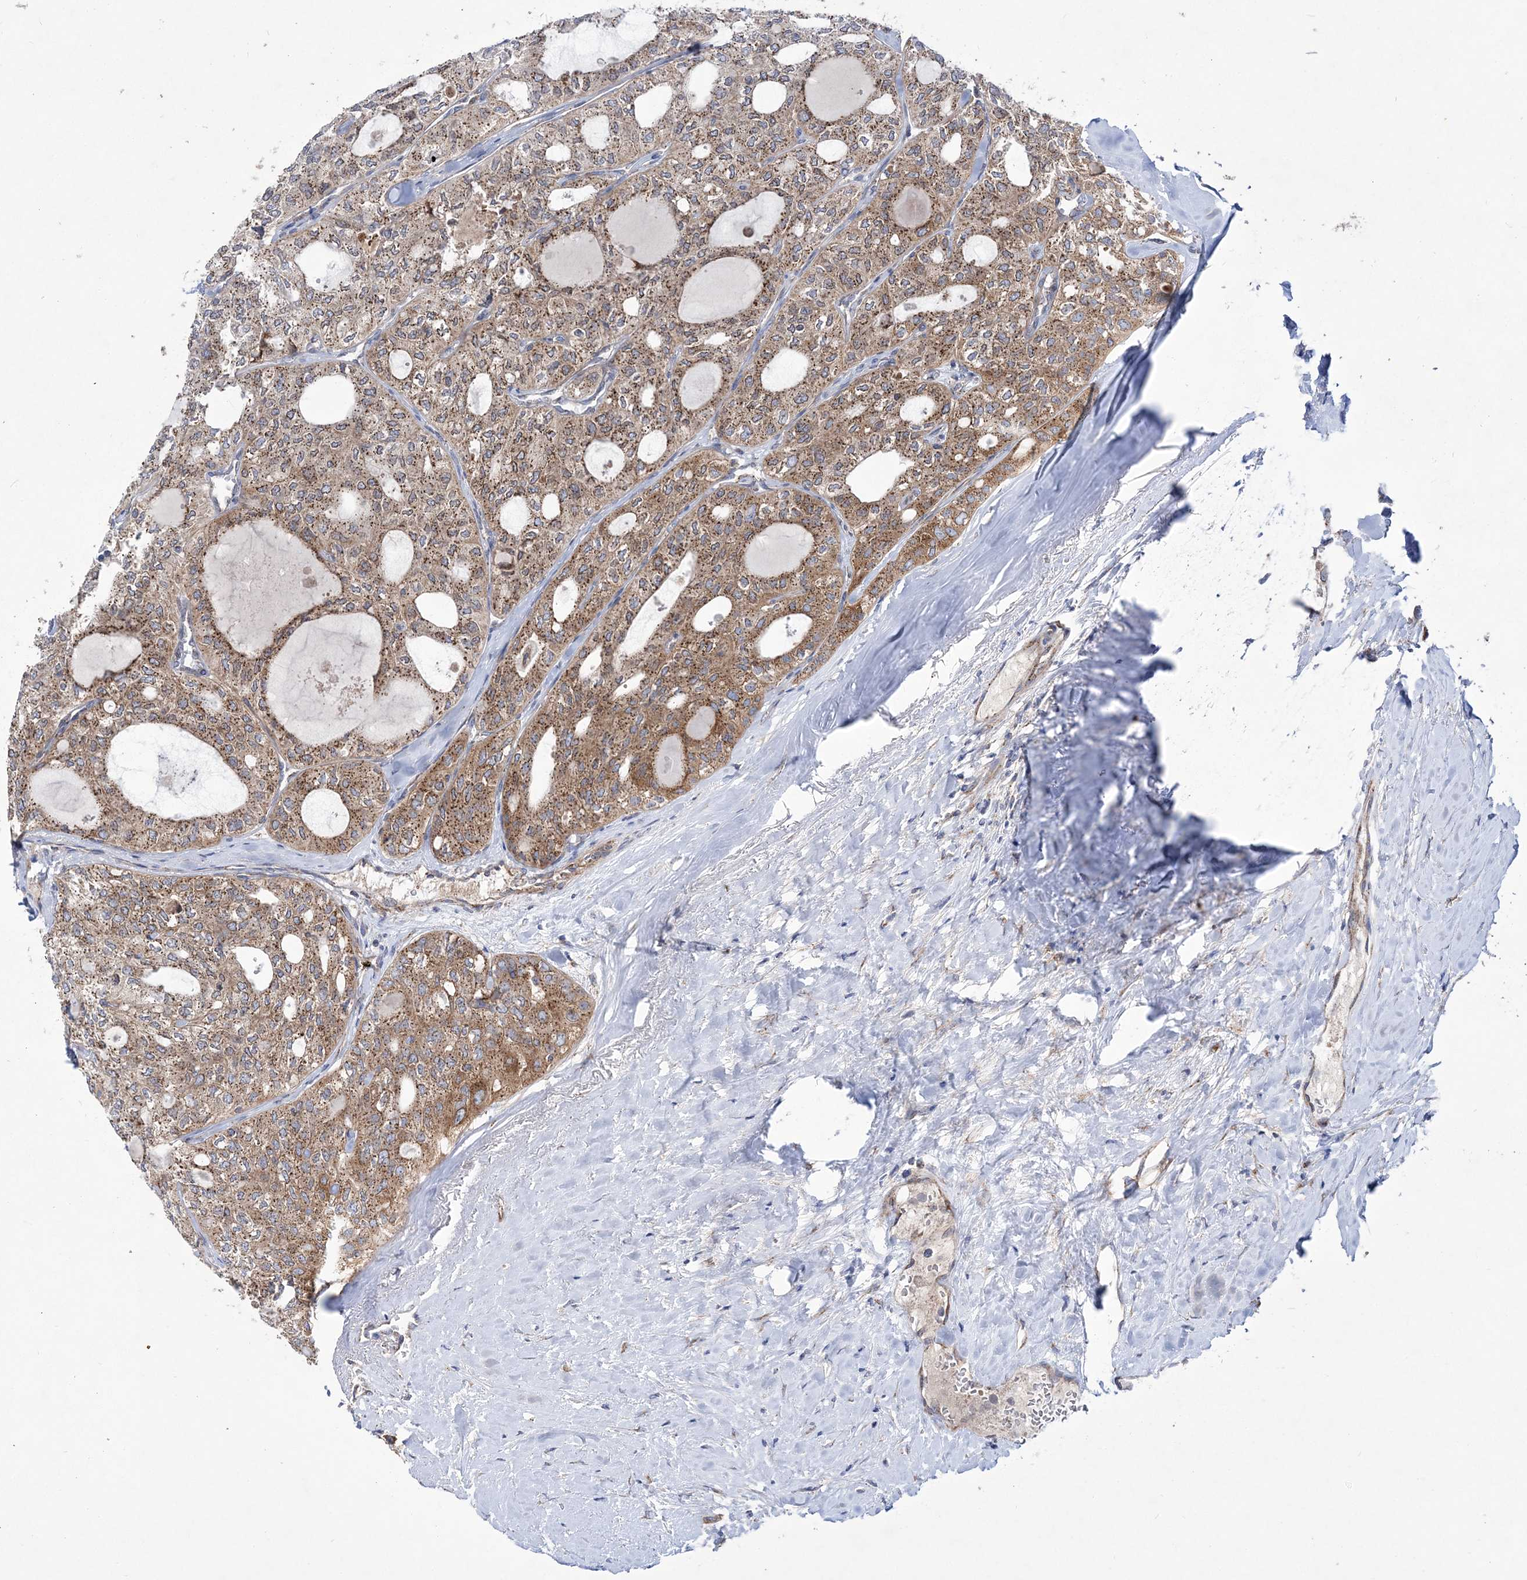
{"staining": {"intensity": "moderate", "quantity": ">75%", "location": "cytoplasmic/membranous"}, "tissue": "thyroid cancer", "cell_type": "Tumor cells", "image_type": "cancer", "snomed": [{"axis": "morphology", "description": "Follicular adenoma carcinoma, NOS"}, {"axis": "topography", "description": "Thyroid gland"}], "caption": "Follicular adenoma carcinoma (thyroid) stained for a protein demonstrates moderate cytoplasmic/membranous positivity in tumor cells.", "gene": "COPB2", "patient": {"sex": "male", "age": 75}}